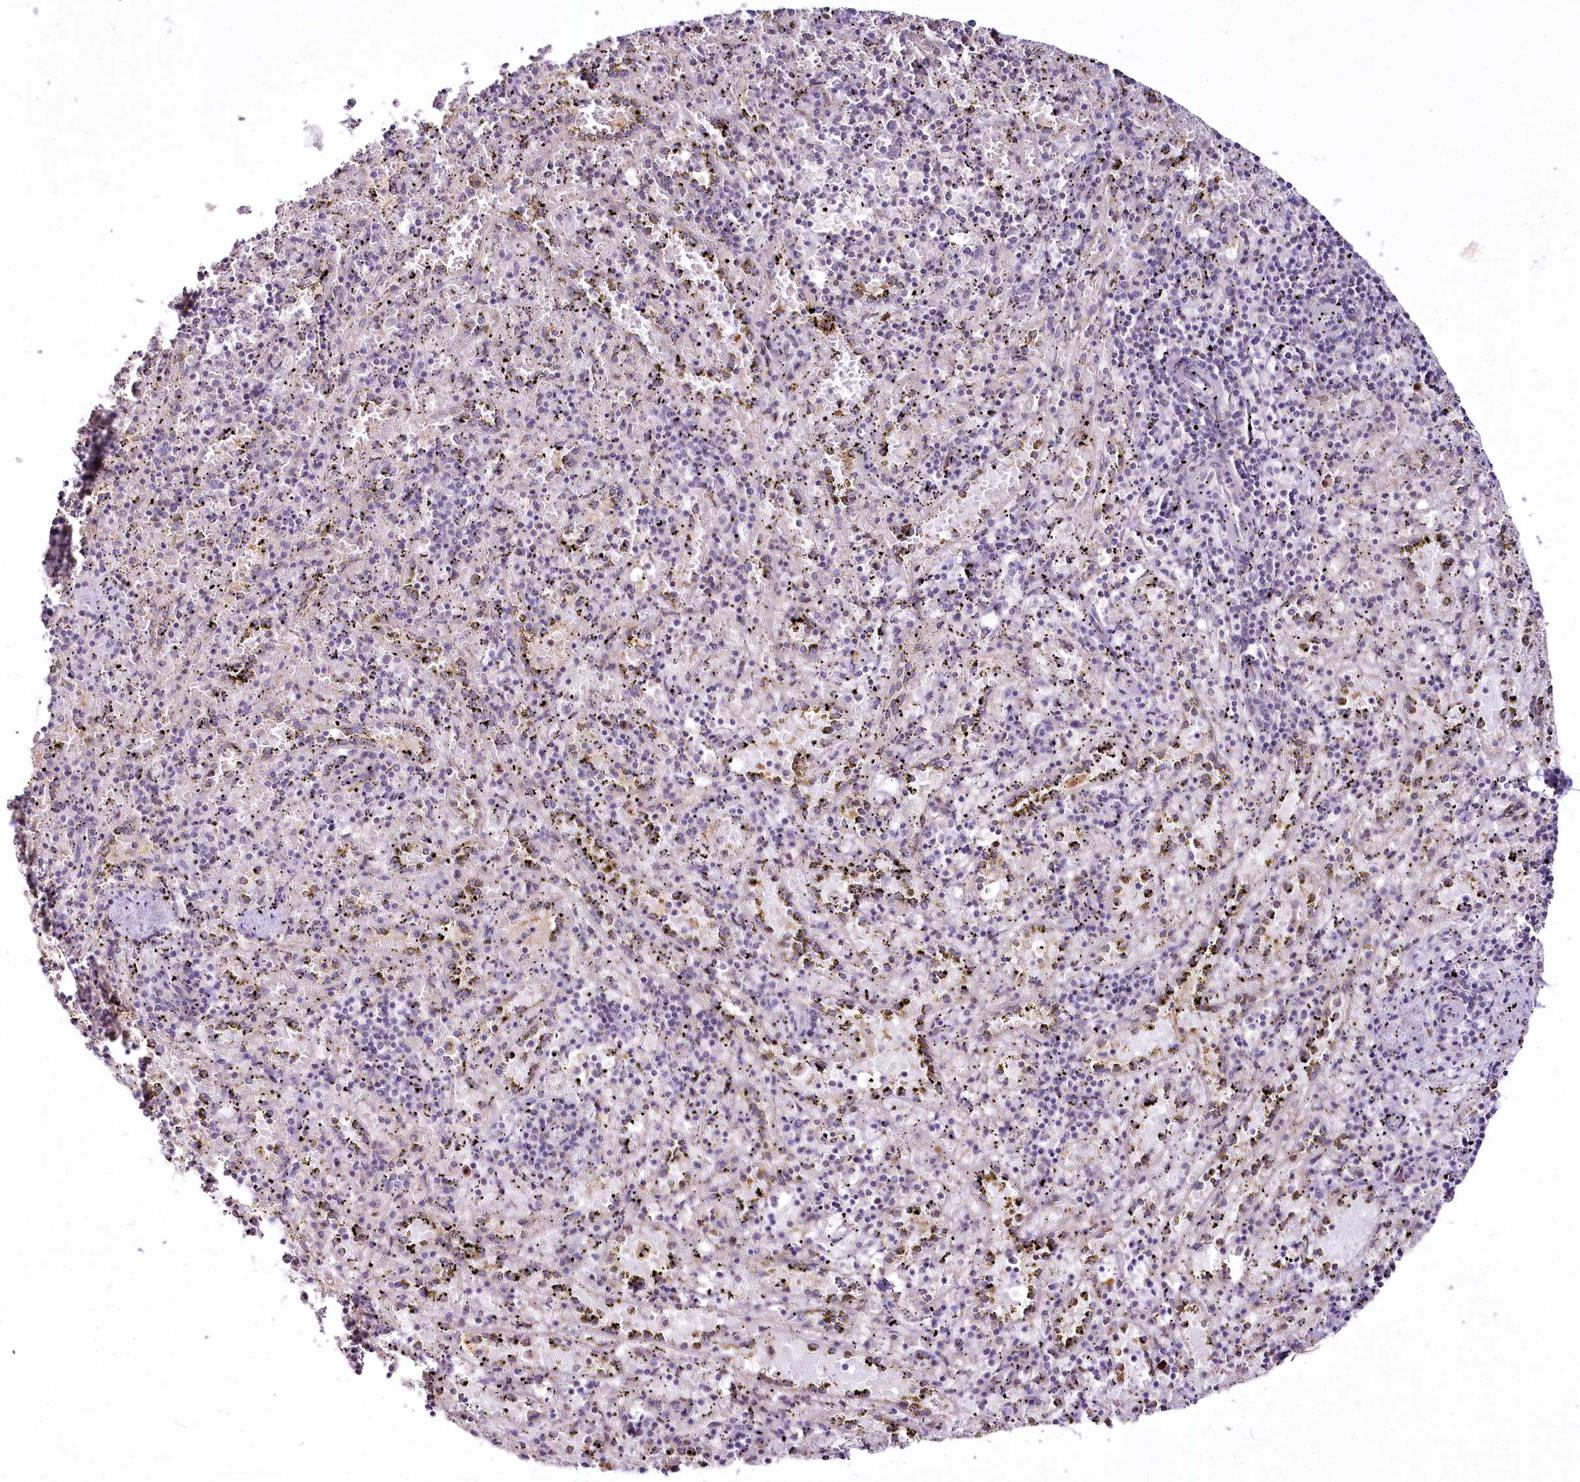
{"staining": {"intensity": "negative", "quantity": "none", "location": "none"}, "tissue": "spleen", "cell_type": "Cells in red pulp", "image_type": "normal", "snomed": [{"axis": "morphology", "description": "Normal tissue, NOS"}, {"axis": "topography", "description": "Spleen"}], "caption": "Spleen stained for a protein using immunohistochemistry (IHC) displays no expression cells in red pulp.", "gene": "VWA5A", "patient": {"sex": "male", "age": 11}}